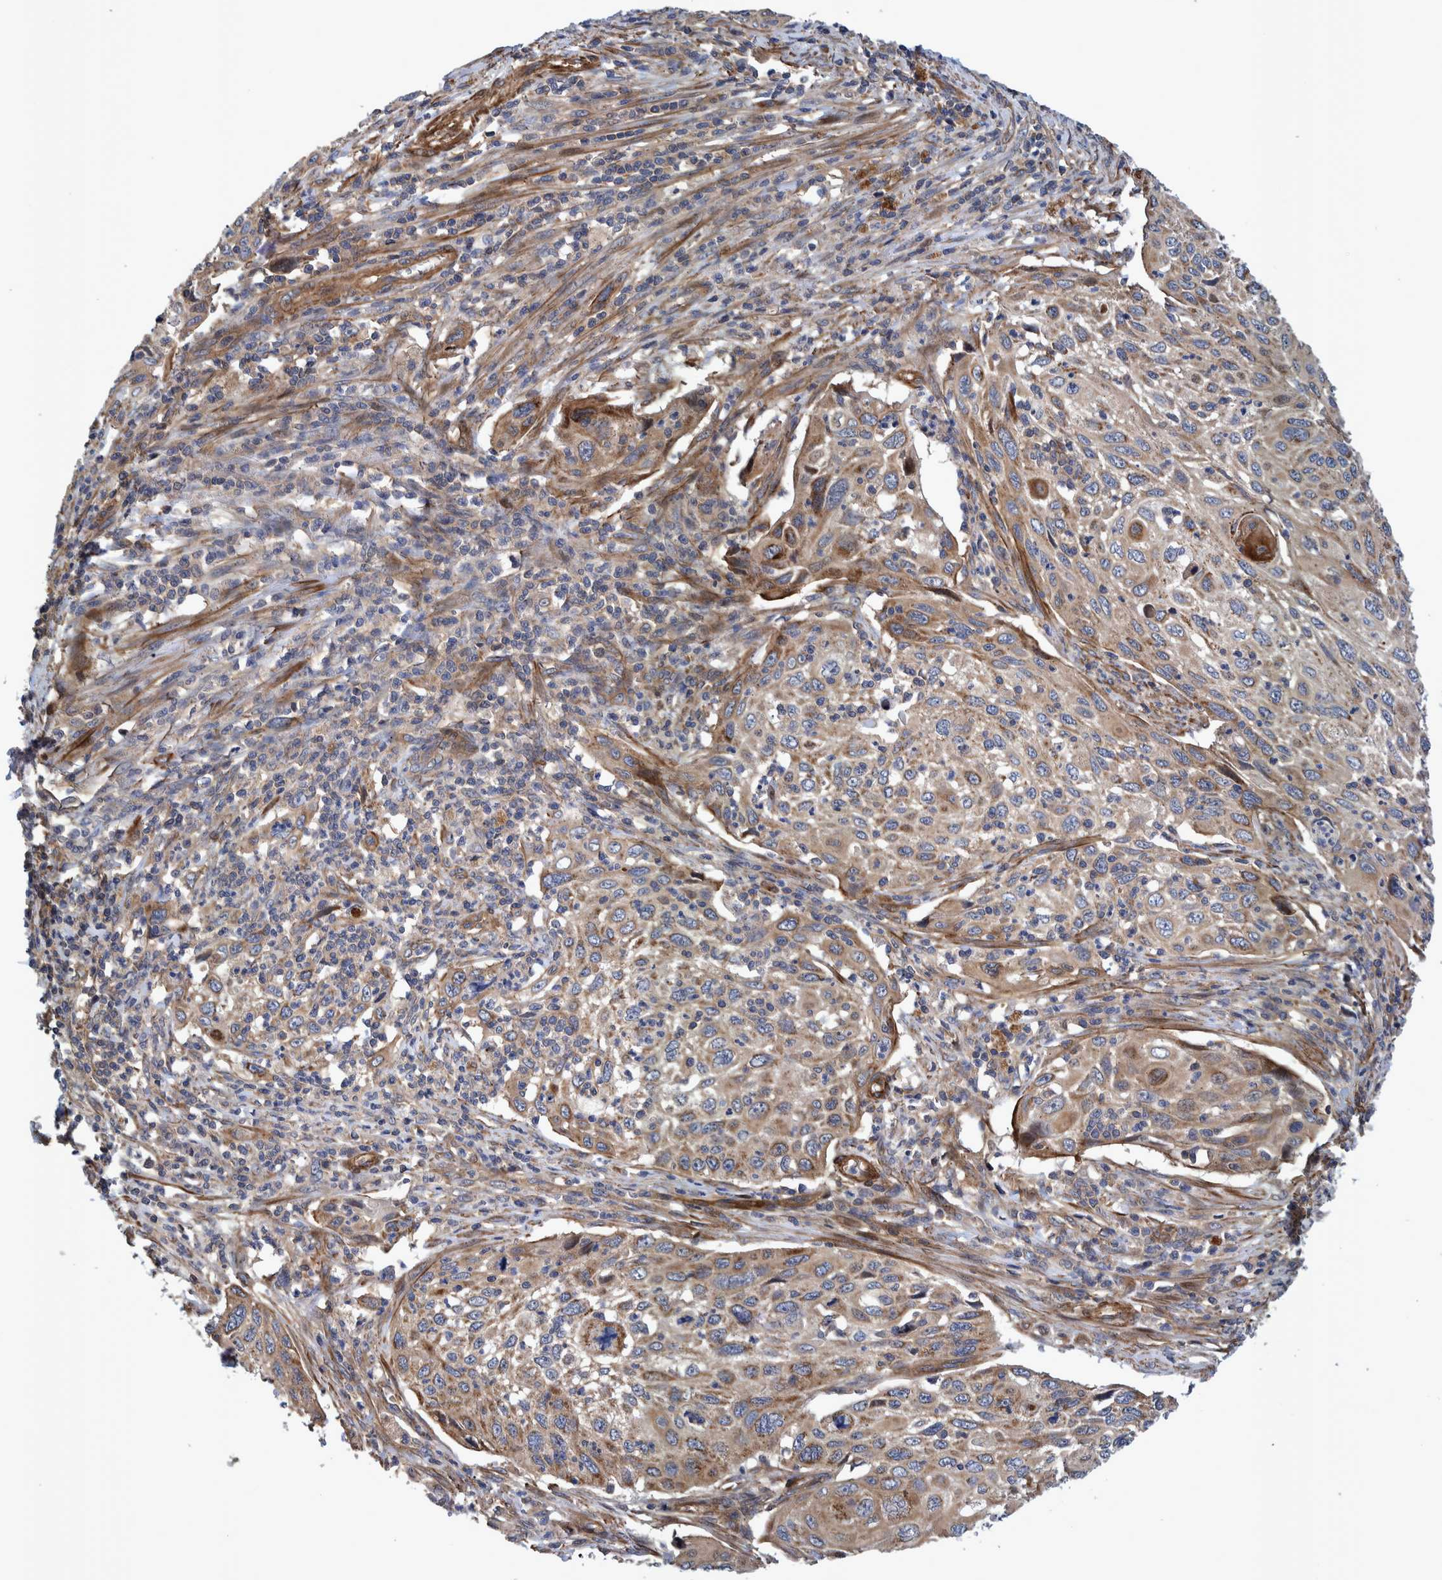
{"staining": {"intensity": "moderate", "quantity": ">75%", "location": "cytoplasmic/membranous"}, "tissue": "cervical cancer", "cell_type": "Tumor cells", "image_type": "cancer", "snomed": [{"axis": "morphology", "description": "Squamous cell carcinoma, NOS"}, {"axis": "topography", "description": "Cervix"}], "caption": "DAB immunohistochemical staining of cervical cancer exhibits moderate cytoplasmic/membranous protein expression in about >75% of tumor cells.", "gene": "GRPEL2", "patient": {"sex": "female", "age": 70}}